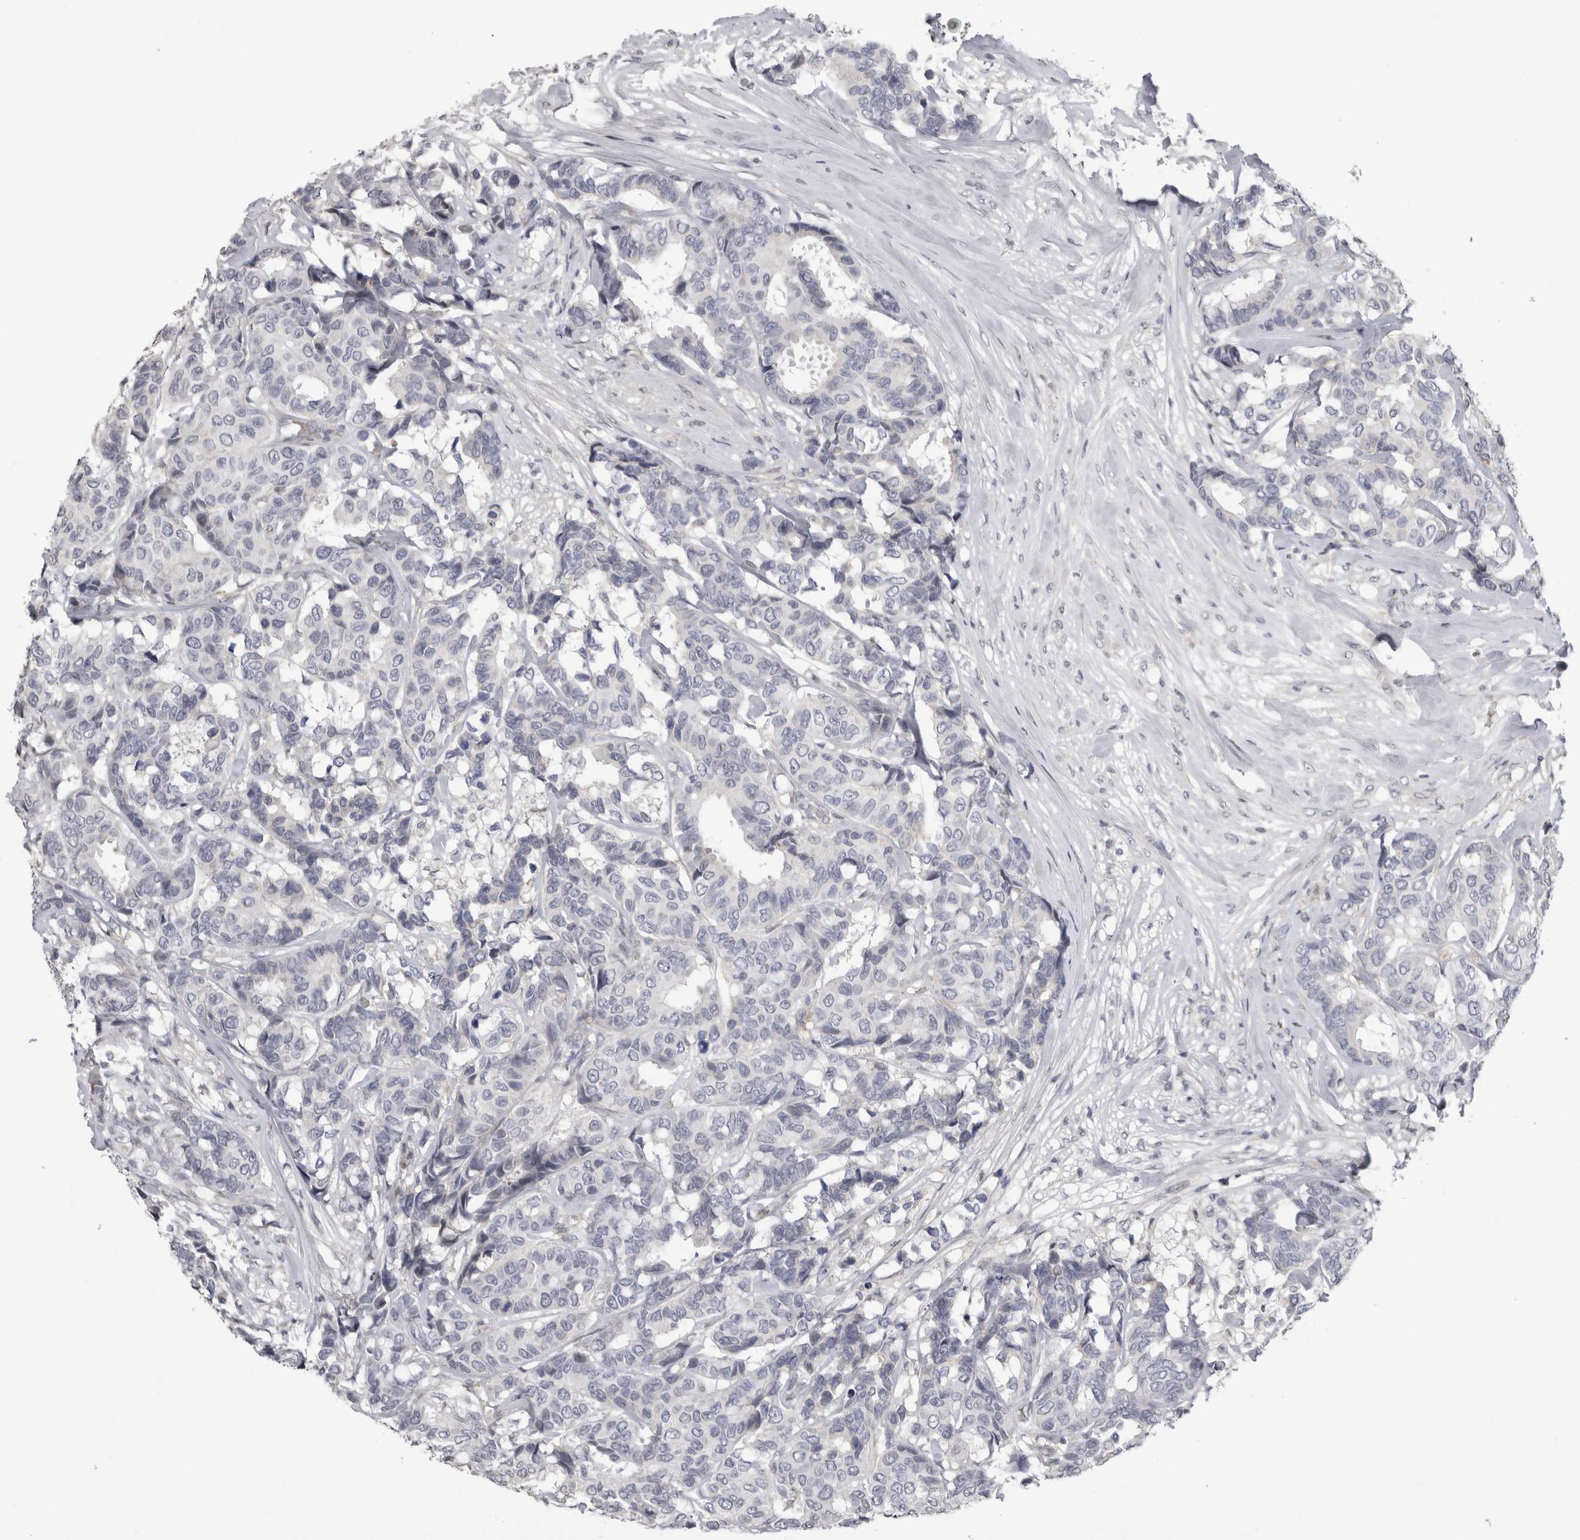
{"staining": {"intensity": "negative", "quantity": "none", "location": "none"}, "tissue": "breast cancer", "cell_type": "Tumor cells", "image_type": "cancer", "snomed": [{"axis": "morphology", "description": "Duct carcinoma"}, {"axis": "topography", "description": "Breast"}], "caption": "A high-resolution photomicrograph shows IHC staining of breast cancer (invasive ductal carcinoma), which reveals no significant positivity in tumor cells.", "gene": "IFI44", "patient": {"sex": "female", "age": 87}}